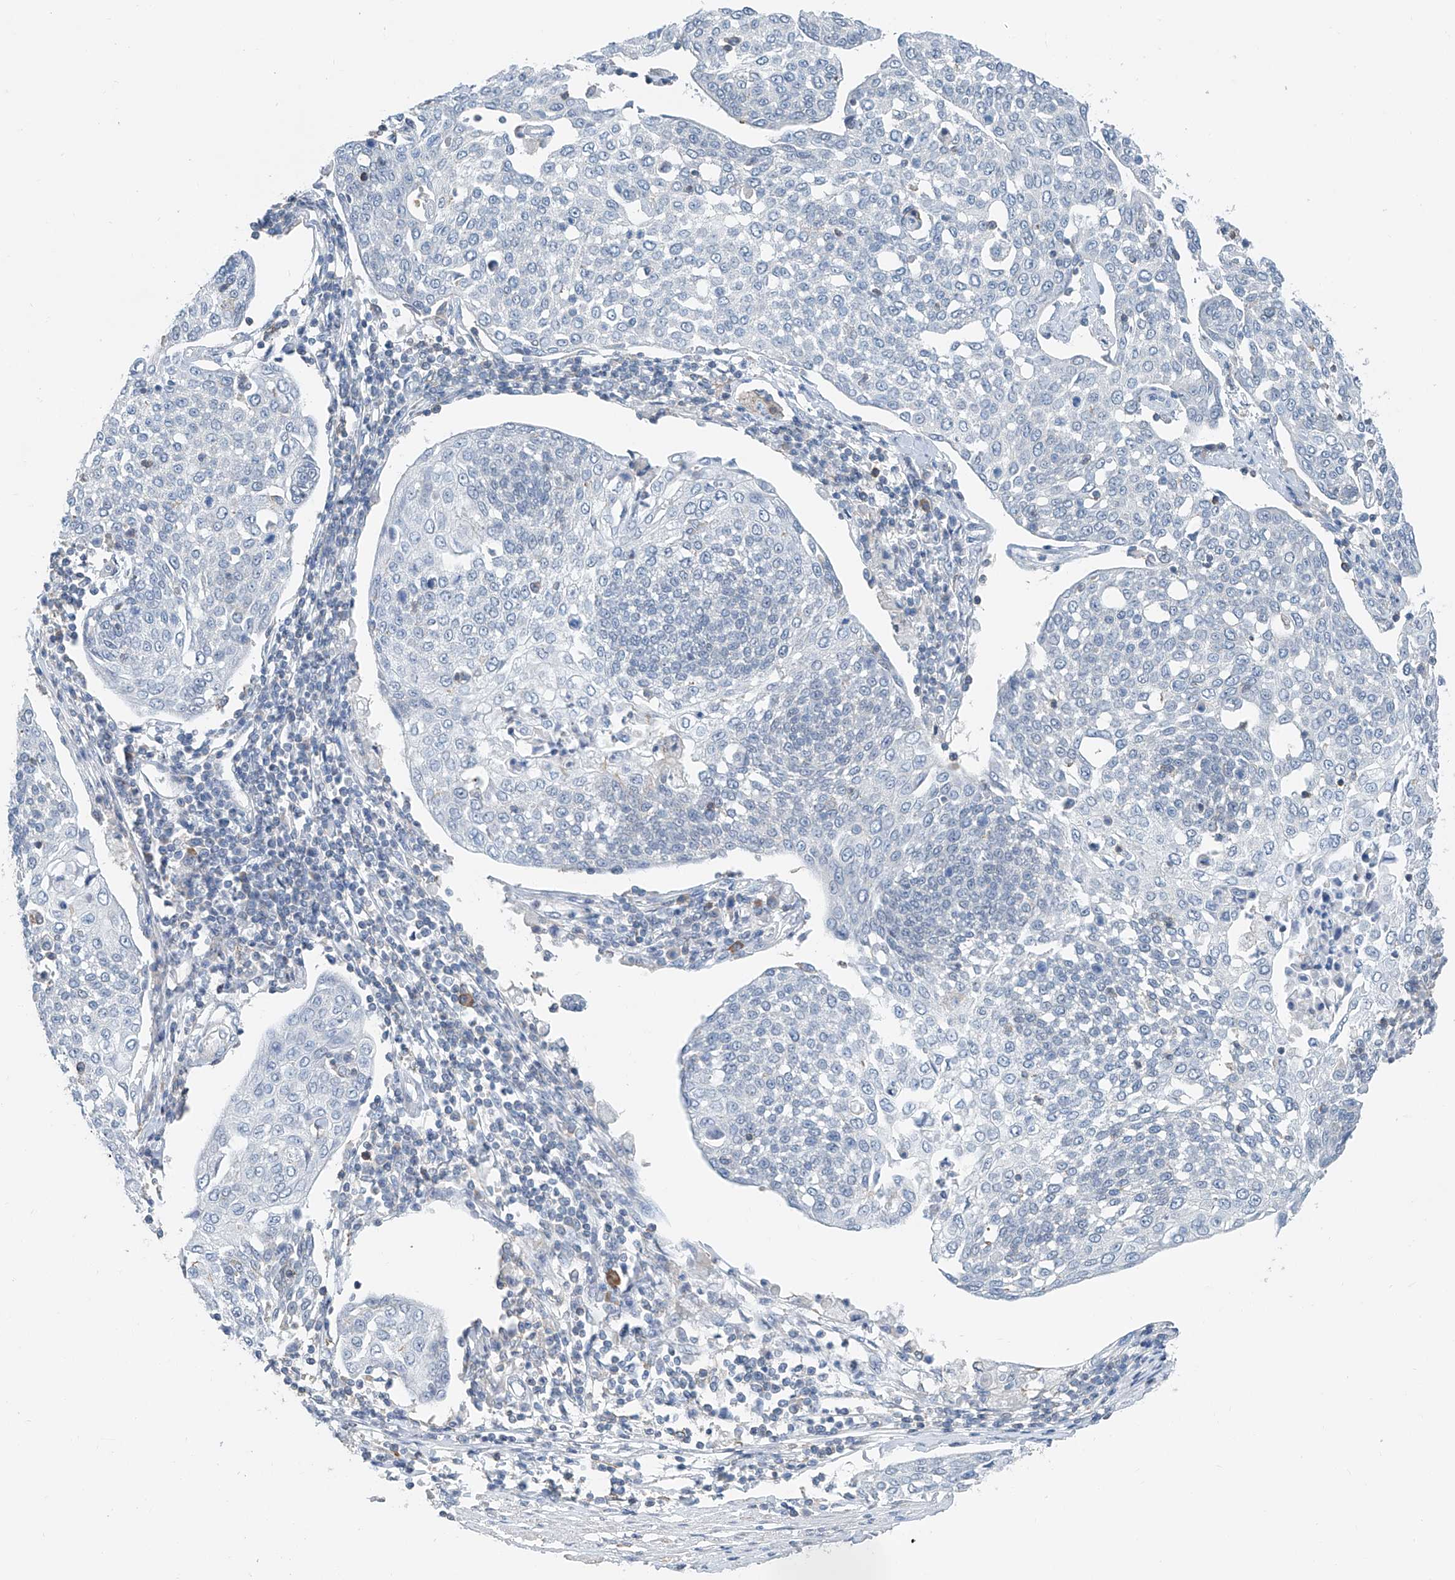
{"staining": {"intensity": "negative", "quantity": "none", "location": "none"}, "tissue": "cervical cancer", "cell_type": "Tumor cells", "image_type": "cancer", "snomed": [{"axis": "morphology", "description": "Squamous cell carcinoma, NOS"}, {"axis": "topography", "description": "Cervix"}], "caption": "A histopathology image of cervical squamous cell carcinoma stained for a protein demonstrates no brown staining in tumor cells.", "gene": "ANKRD34A", "patient": {"sex": "female", "age": 34}}